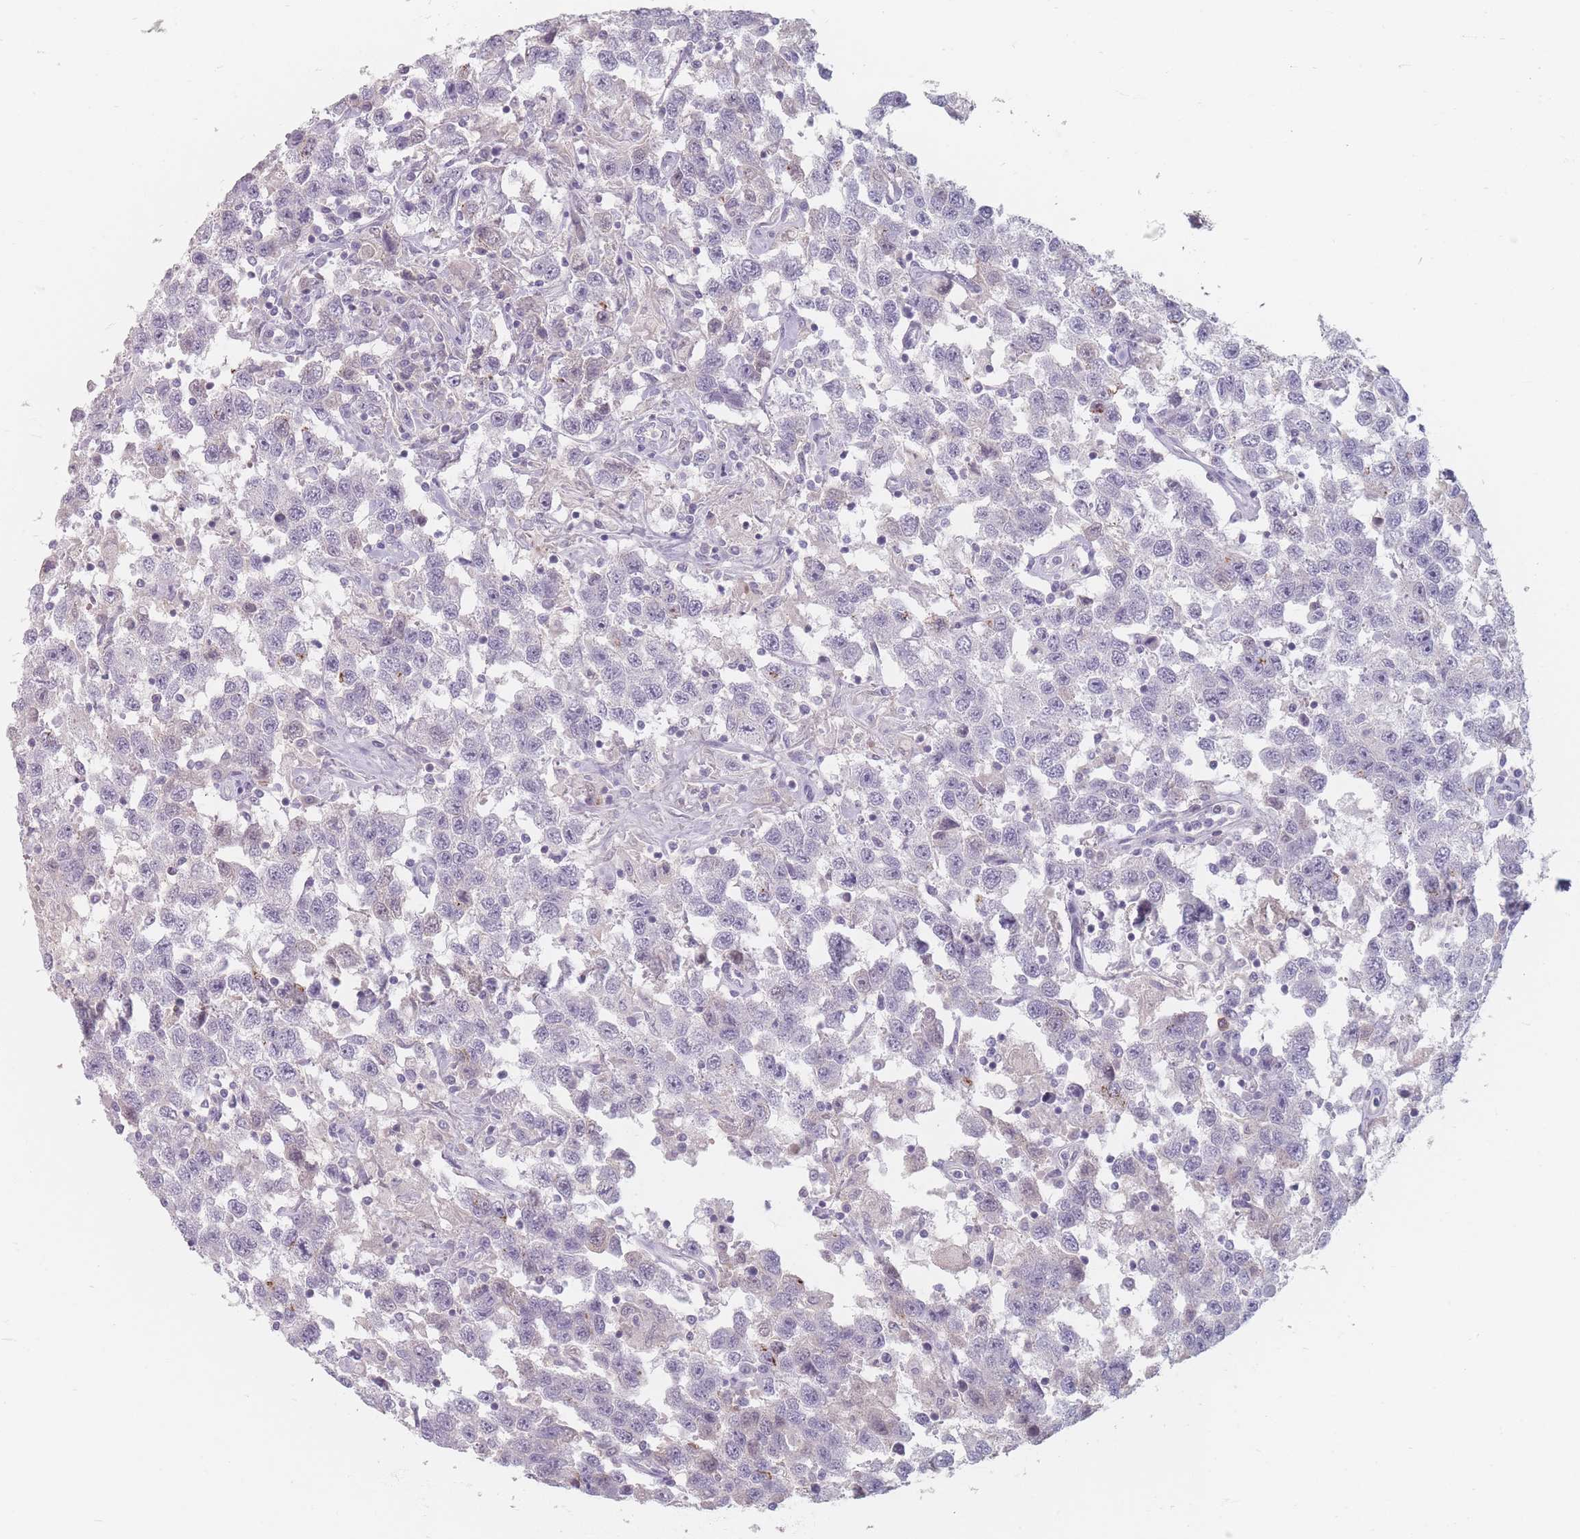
{"staining": {"intensity": "negative", "quantity": "none", "location": "none"}, "tissue": "testis cancer", "cell_type": "Tumor cells", "image_type": "cancer", "snomed": [{"axis": "morphology", "description": "Seminoma, NOS"}, {"axis": "topography", "description": "Testis"}], "caption": "Testis cancer (seminoma) was stained to show a protein in brown. There is no significant positivity in tumor cells. (DAB IHC with hematoxylin counter stain).", "gene": "HELZ2", "patient": {"sex": "male", "age": 41}}